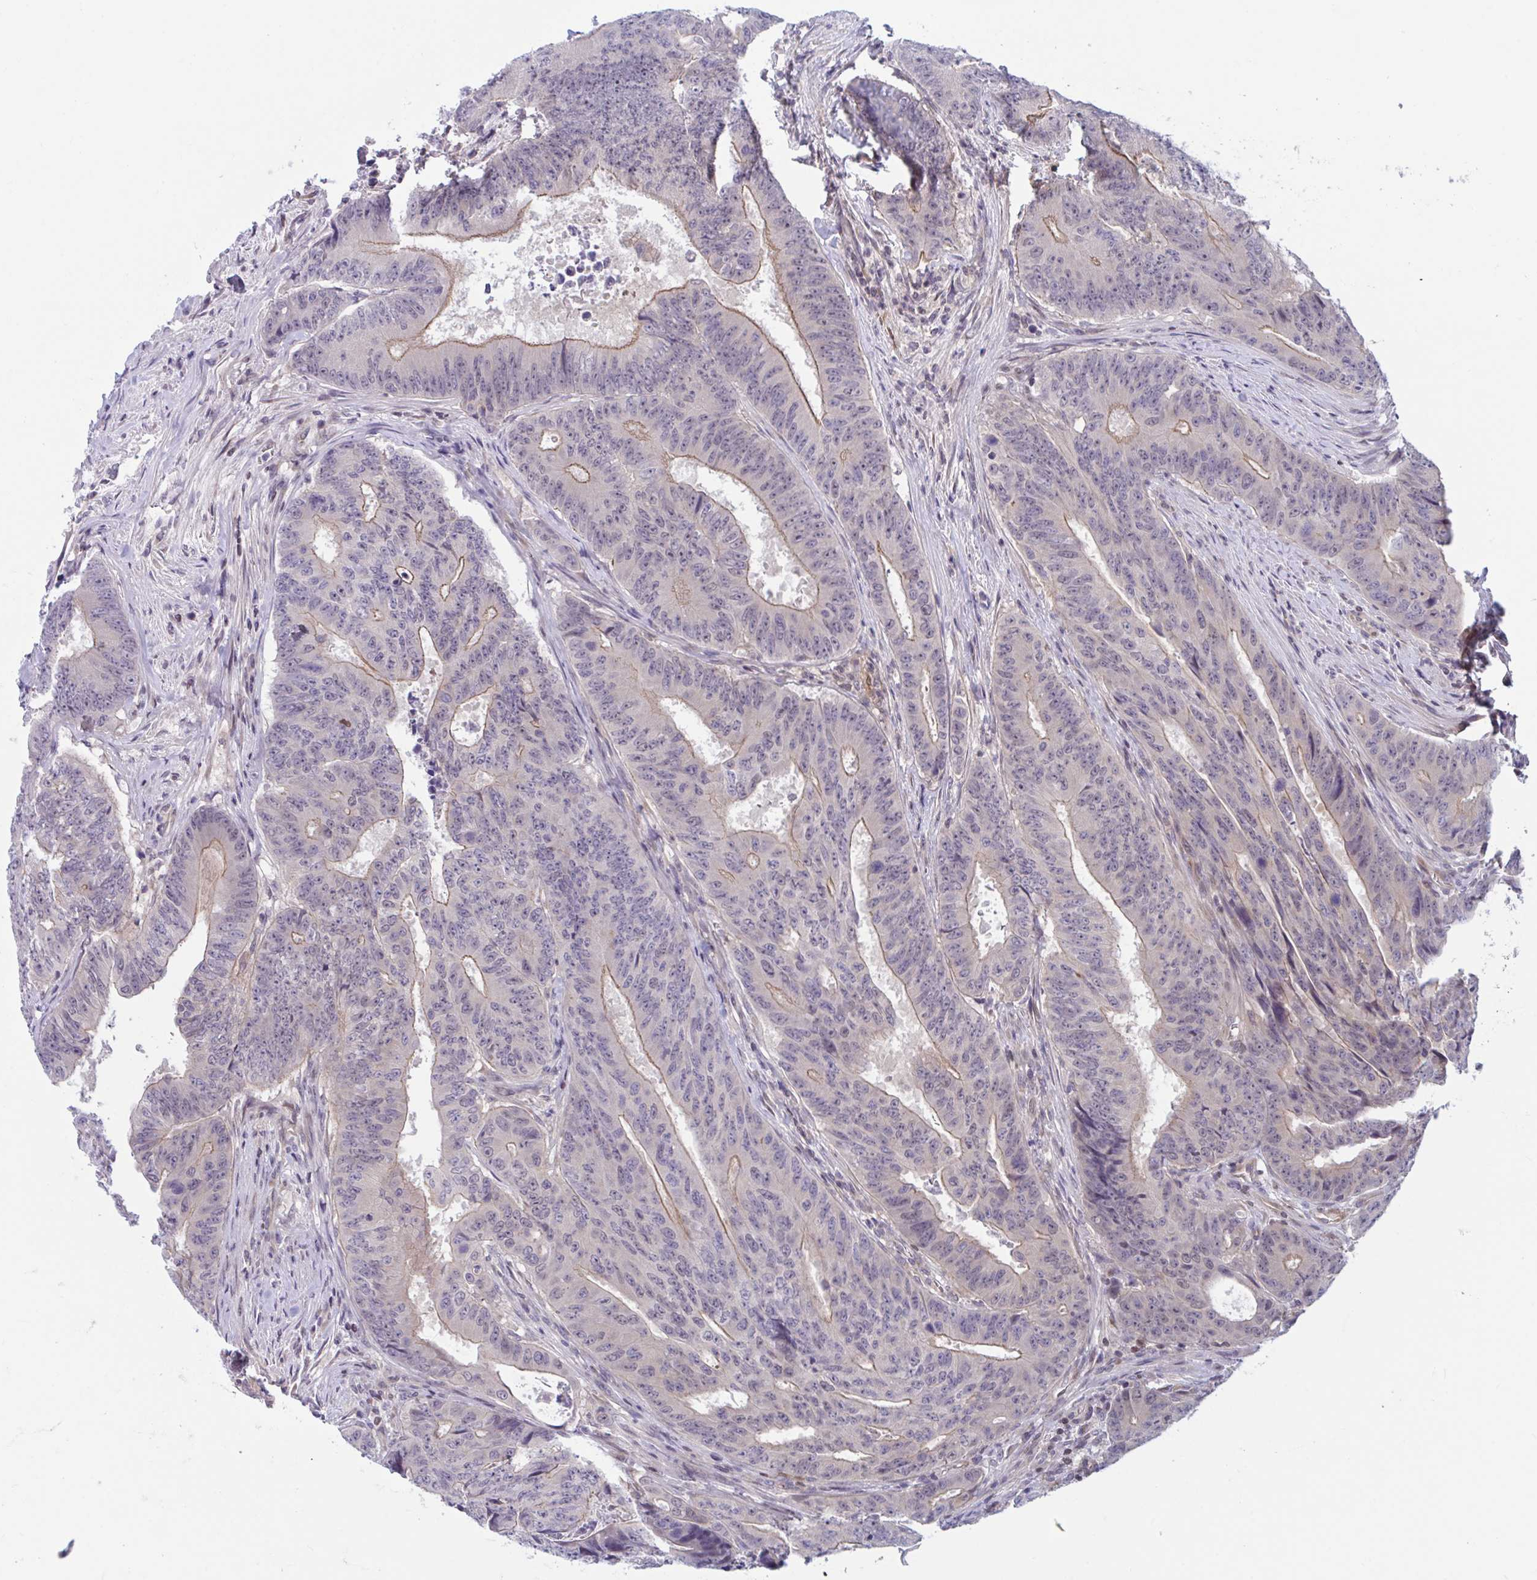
{"staining": {"intensity": "weak", "quantity": "<25%", "location": "cytoplasmic/membranous"}, "tissue": "colorectal cancer", "cell_type": "Tumor cells", "image_type": "cancer", "snomed": [{"axis": "morphology", "description": "Adenocarcinoma, NOS"}, {"axis": "topography", "description": "Colon"}], "caption": "A histopathology image of human colorectal cancer is negative for staining in tumor cells.", "gene": "SNX11", "patient": {"sex": "female", "age": 48}}